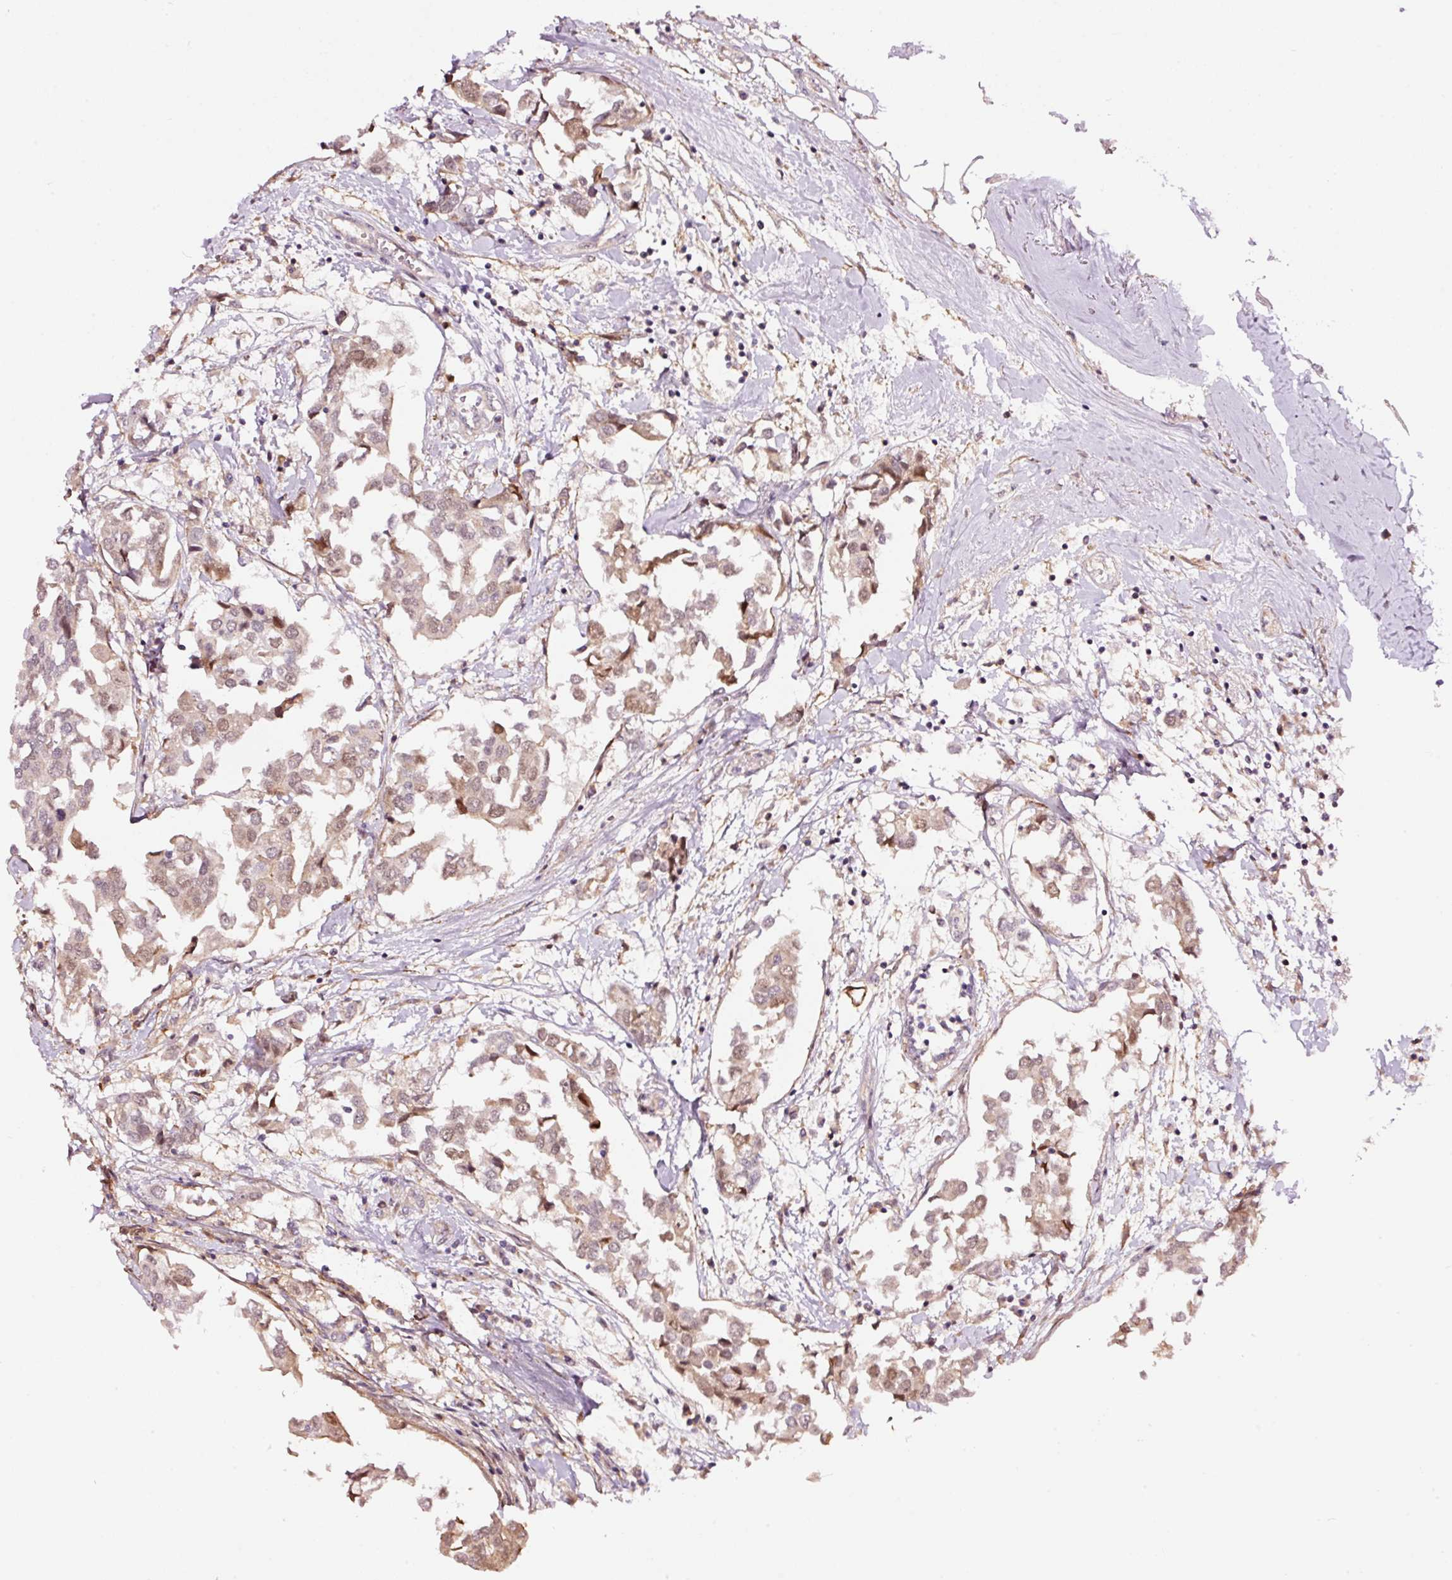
{"staining": {"intensity": "weak", "quantity": "25%-75%", "location": "nuclear"}, "tissue": "breast cancer", "cell_type": "Tumor cells", "image_type": "cancer", "snomed": [{"axis": "morphology", "description": "Duct carcinoma"}, {"axis": "topography", "description": "Breast"}], "caption": "Tumor cells display low levels of weak nuclear staining in about 25%-75% of cells in human breast cancer (invasive ductal carcinoma).", "gene": "RFC4", "patient": {"sex": "female", "age": 83}}